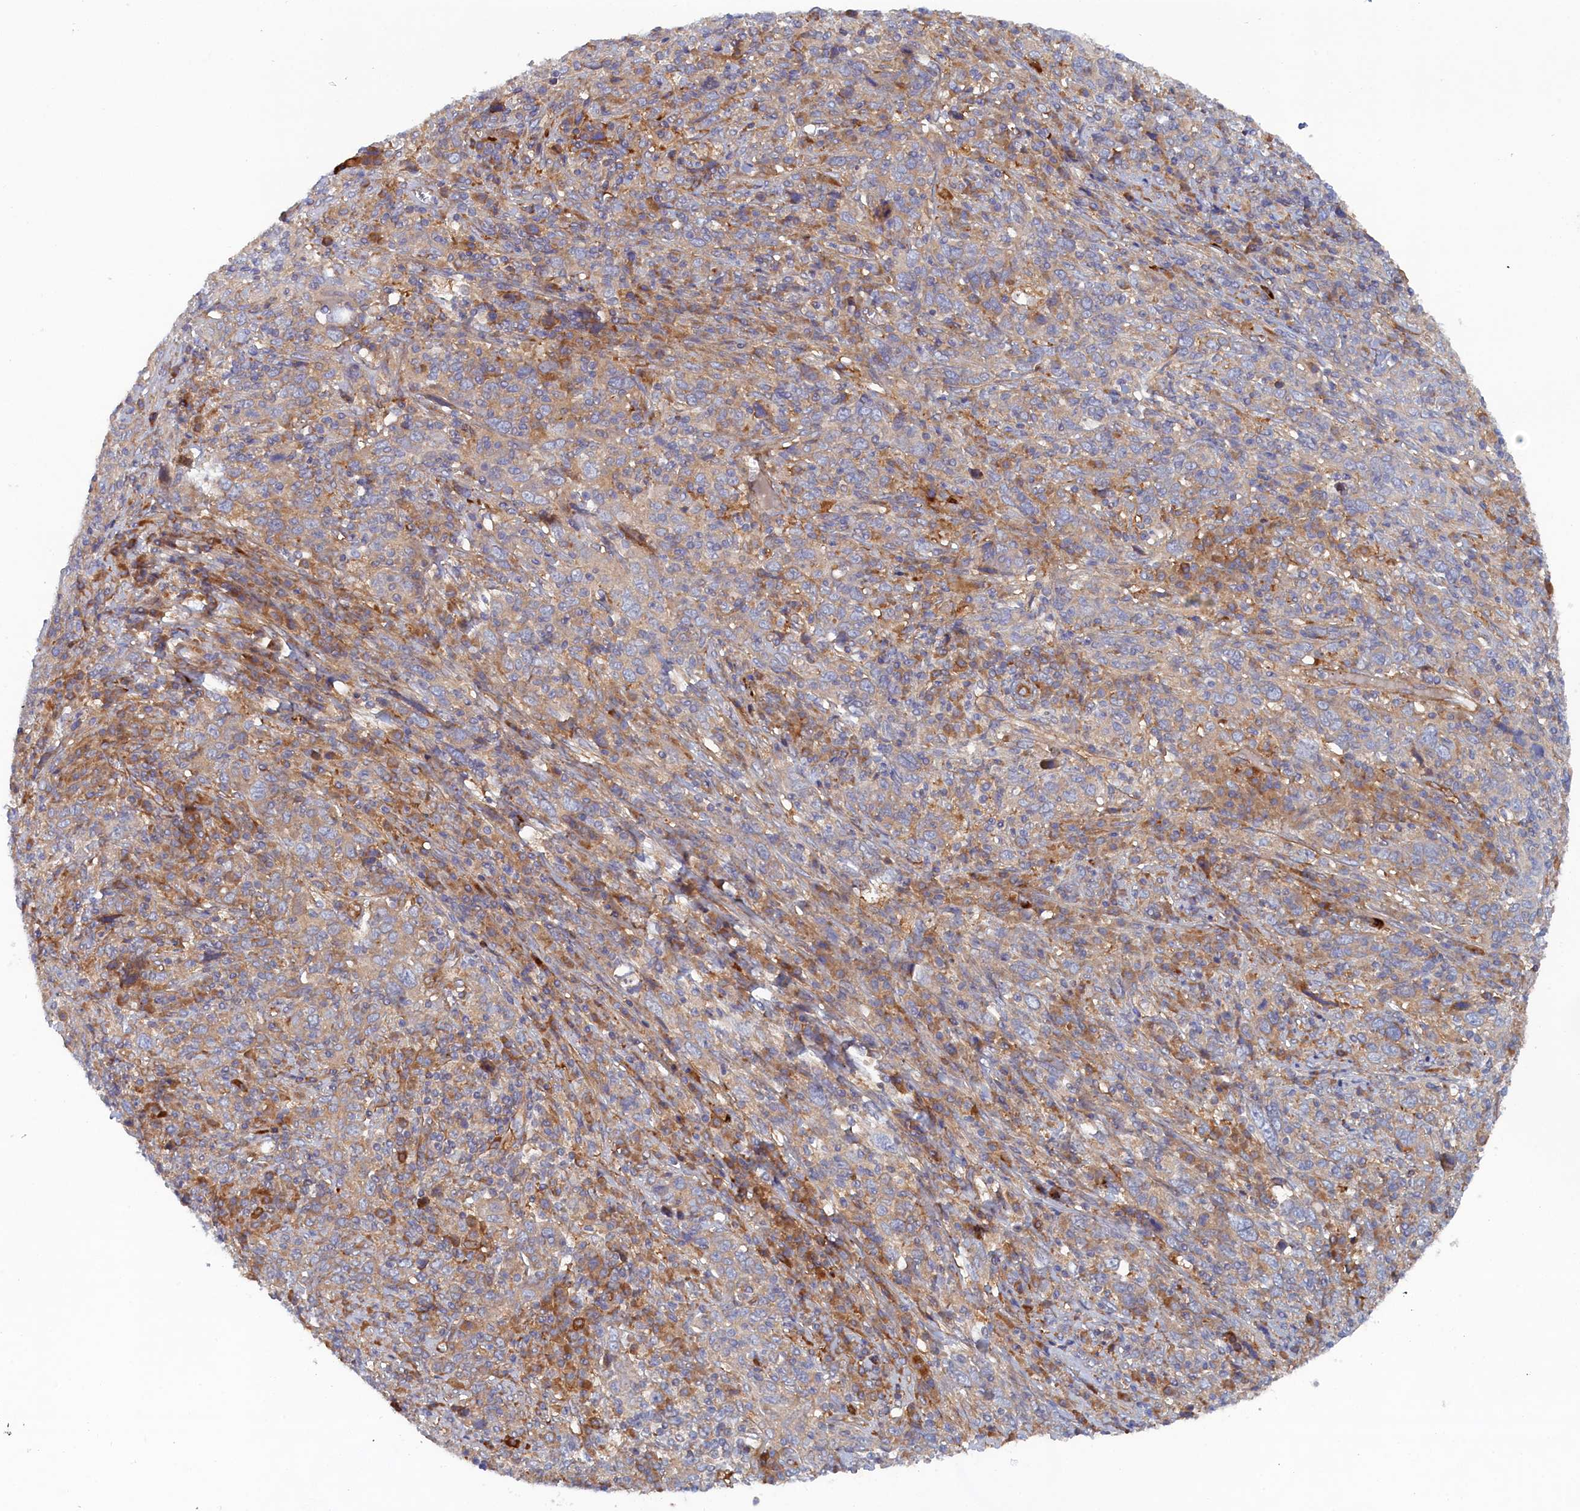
{"staining": {"intensity": "moderate", "quantity": "<25%", "location": "cytoplasmic/membranous"}, "tissue": "cervical cancer", "cell_type": "Tumor cells", "image_type": "cancer", "snomed": [{"axis": "morphology", "description": "Squamous cell carcinoma, NOS"}, {"axis": "topography", "description": "Cervix"}], "caption": "Squamous cell carcinoma (cervical) stained for a protein (brown) shows moderate cytoplasmic/membranous positive expression in about <25% of tumor cells.", "gene": "TMEM196", "patient": {"sex": "female", "age": 46}}